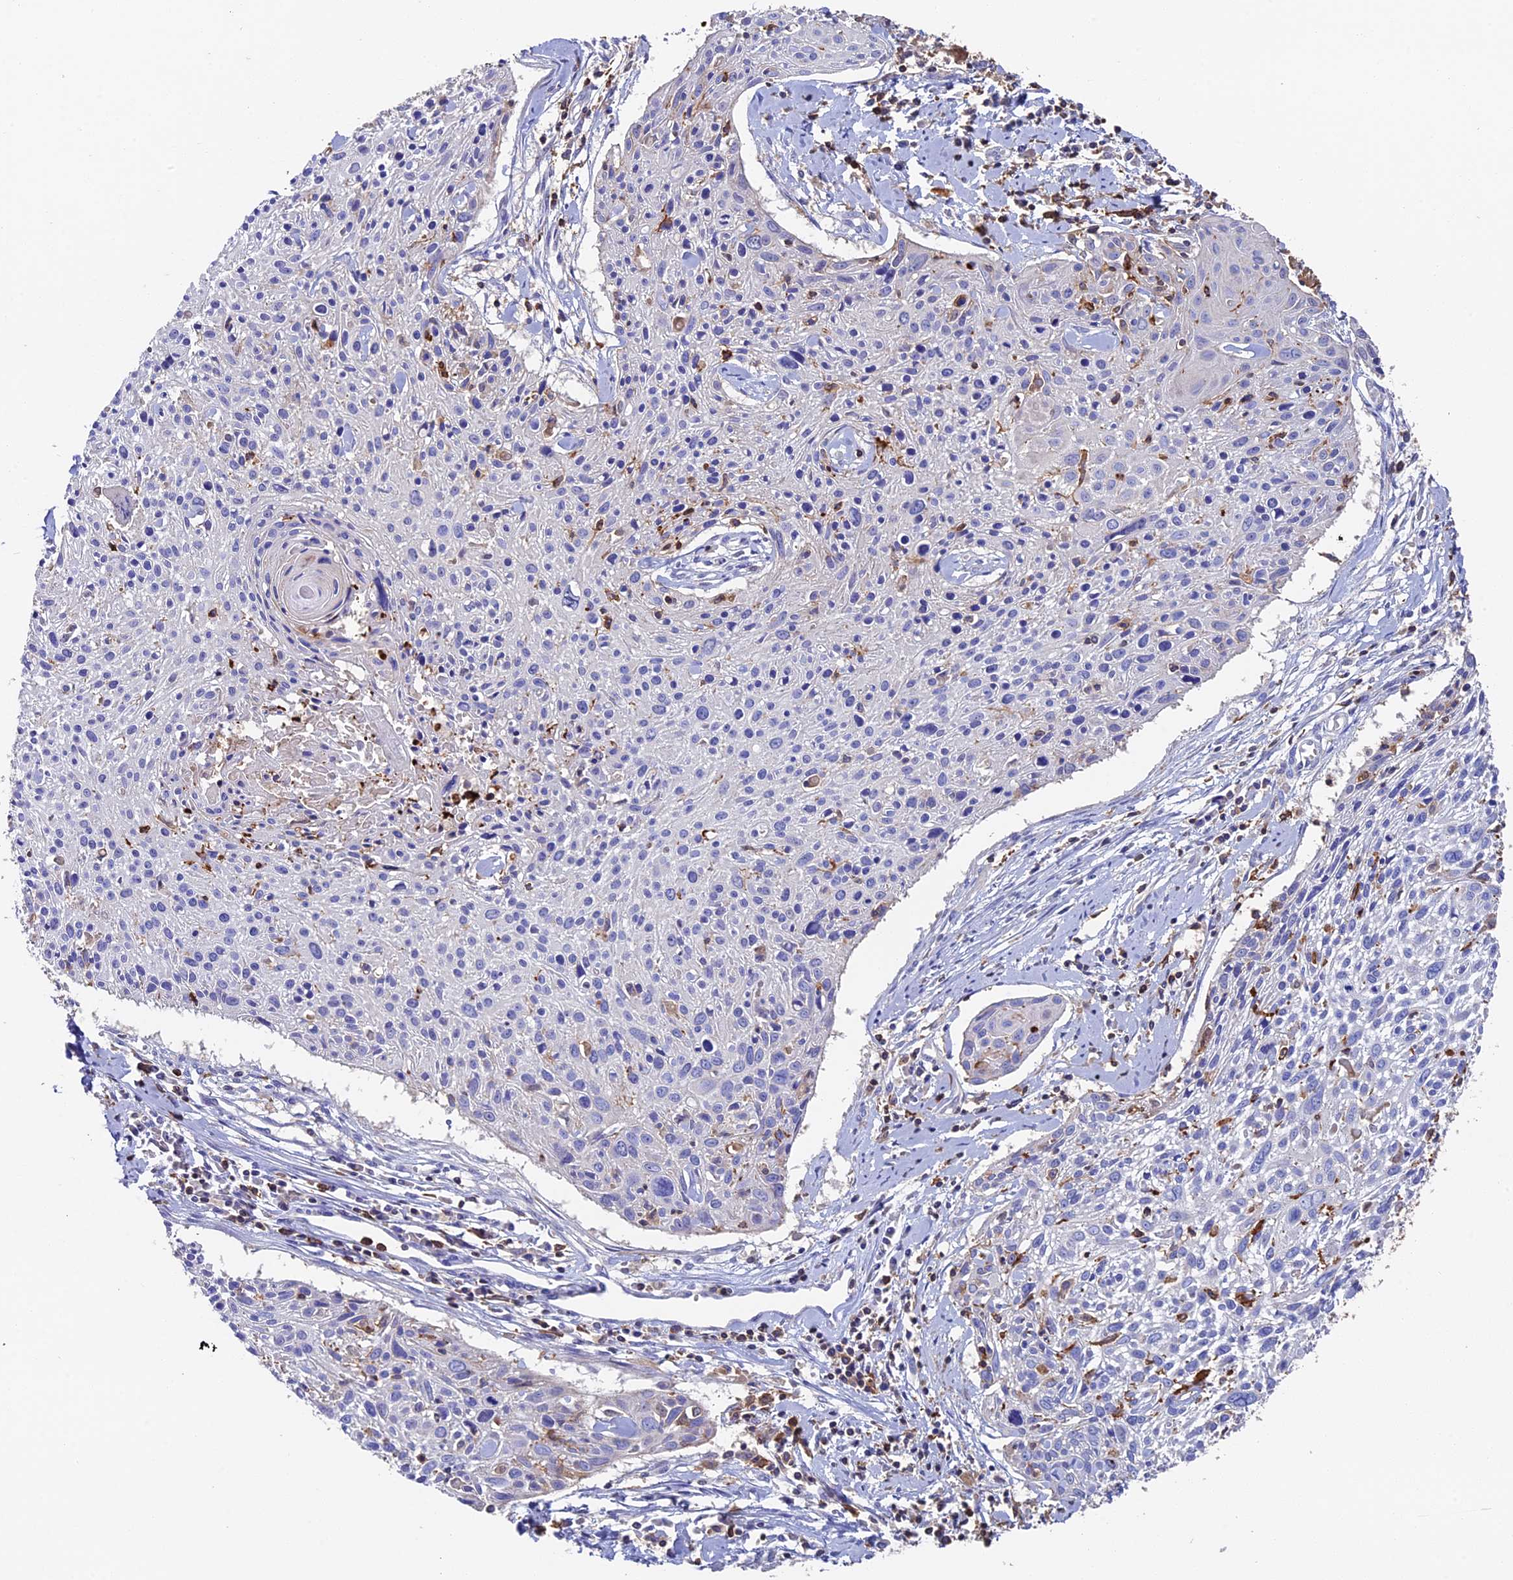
{"staining": {"intensity": "negative", "quantity": "none", "location": "none"}, "tissue": "cervical cancer", "cell_type": "Tumor cells", "image_type": "cancer", "snomed": [{"axis": "morphology", "description": "Squamous cell carcinoma, NOS"}, {"axis": "topography", "description": "Cervix"}], "caption": "Cervical cancer (squamous cell carcinoma) was stained to show a protein in brown. There is no significant positivity in tumor cells. (DAB immunohistochemistry, high magnification).", "gene": "ADAT1", "patient": {"sex": "female", "age": 51}}